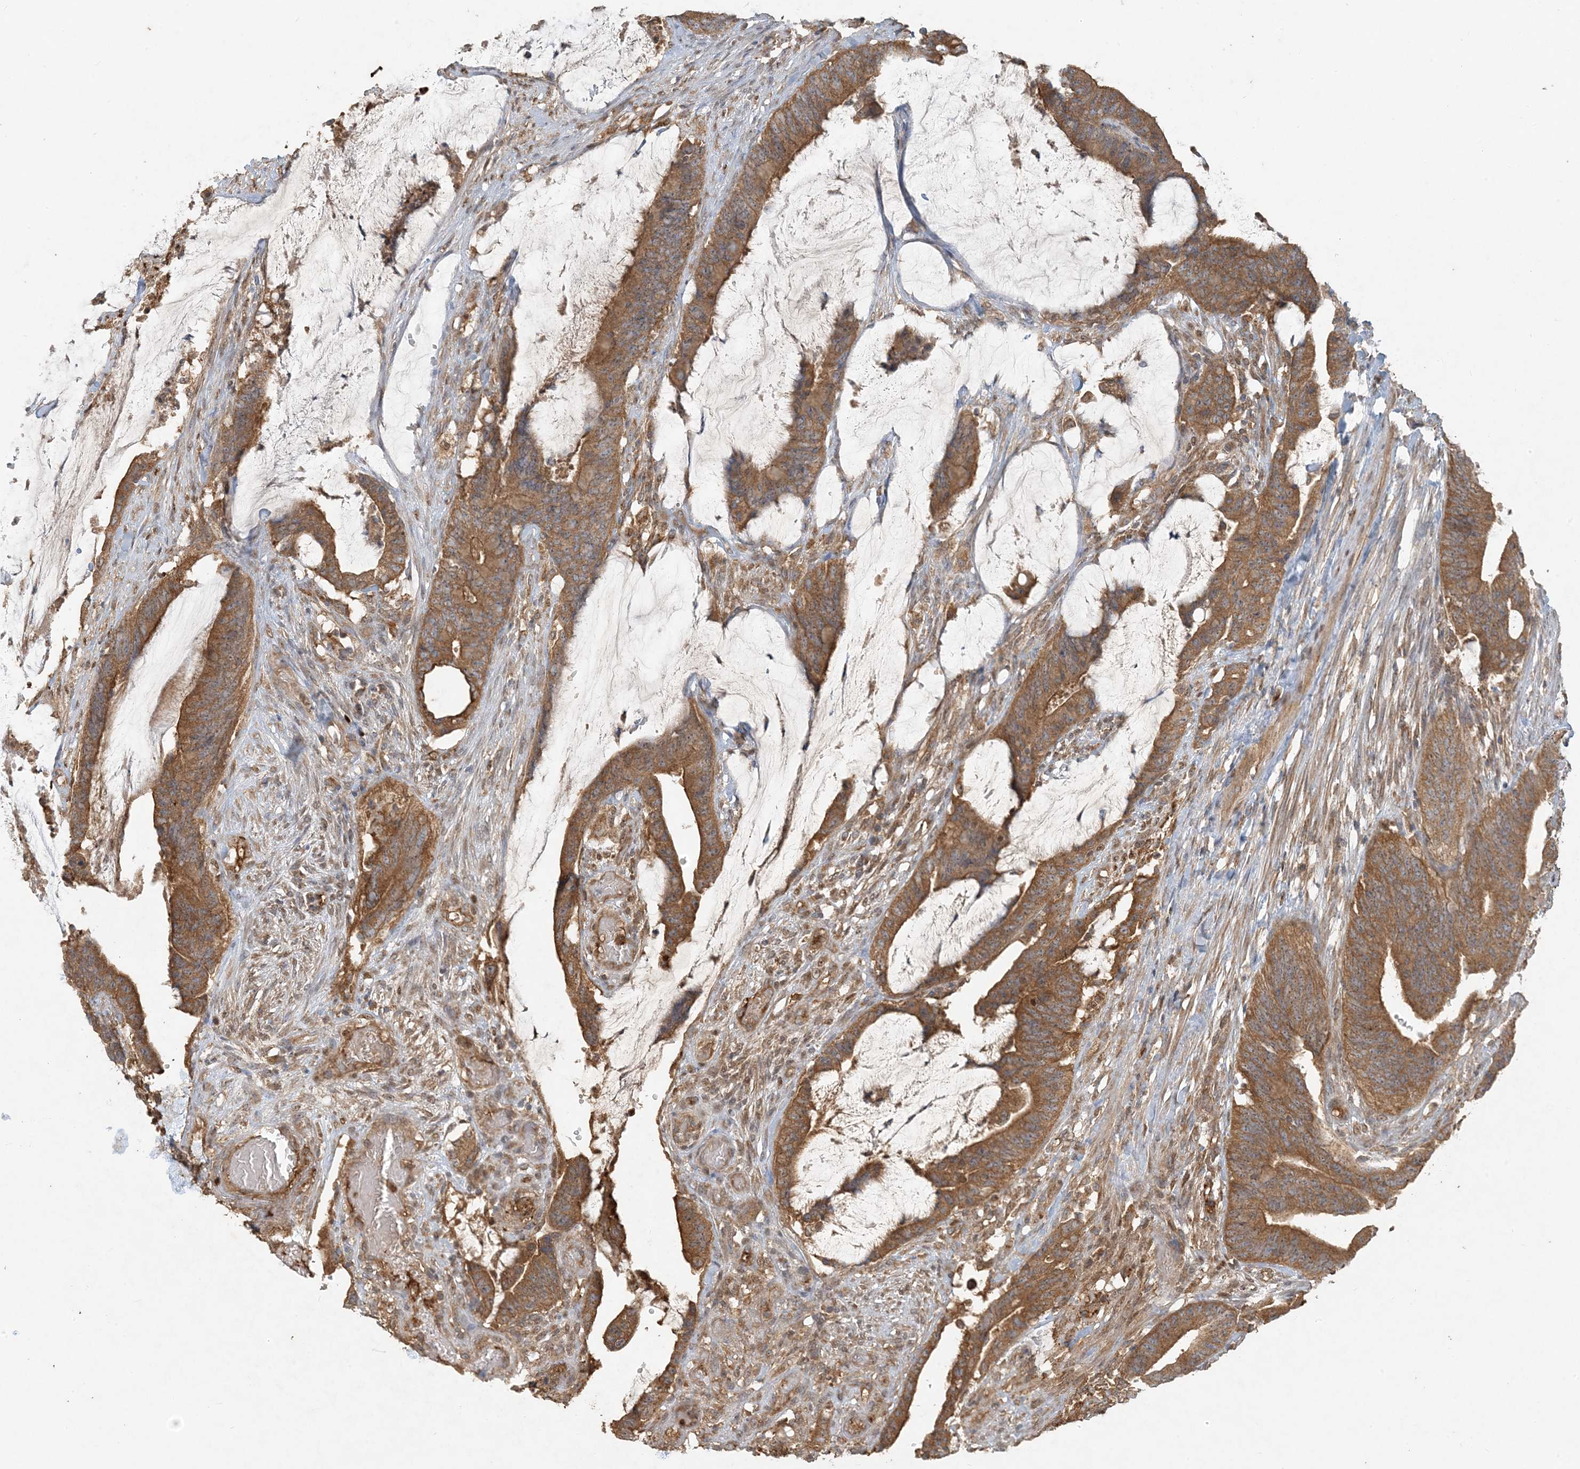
{"staining": {"intensity": "strong", "quantity": ">75%", "location": "cytoplasmic/membranous"}, "tissue": "colorectal cancer", "cell_type": "Tumor cells", "image_type": "cancer", "snomed": [{"axis": "morphology", "description": "Adenocarcinoma, NOS"}, {"axis": "topography", "description": "Rectum"}], "caption": "Adenocarcinoma (colorectal) tissue reveals strong cytoplasmic/membranous positivity in approximately >75% of tumor cells, visualized by immunohistochemistry.", "gene": "MCOLN1", "patient": {"sex": "female", "age": 66}}